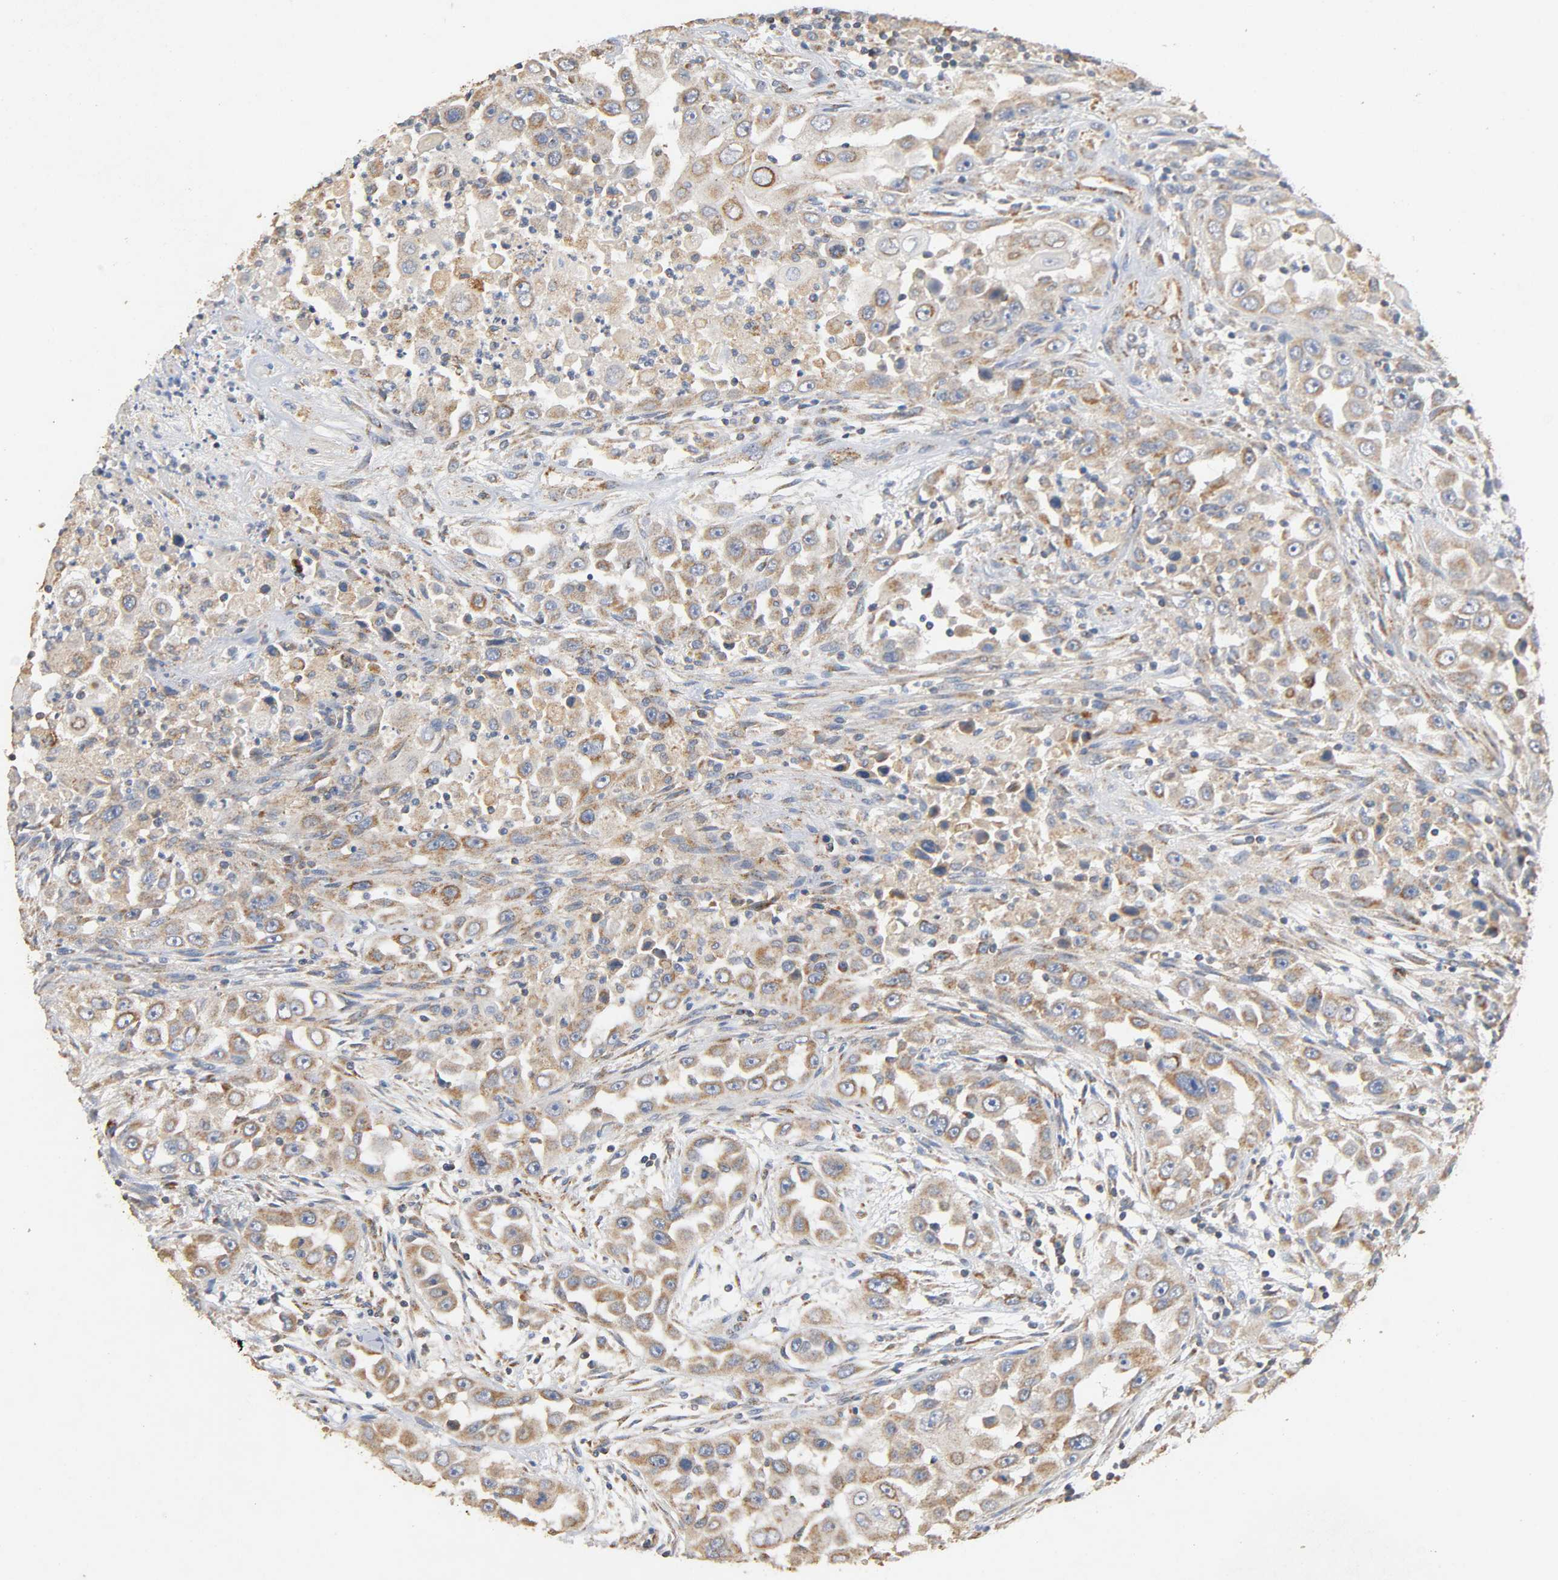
{"staining": {"intensity": "weak", "quantity": ">75%", "location": "cytoplasmic/membranous"}, "tissue": "head and neck cancer", "cell_type": "Tumor cells", "image_type": "cancer", "snomed": [{"axis": "morphology", "description": "Carcinoma, NOS"}, {"axis": "topography", "description": "Head-Neck"}], "caption": "Protein staining of carcinoma (head and neck) tissue reveals weak cytoplasmic/membranous positivity in approximately >75% of tumor cells.", "gene": "NDUFS3", "patient": {"sex": "male", "age": 87}}